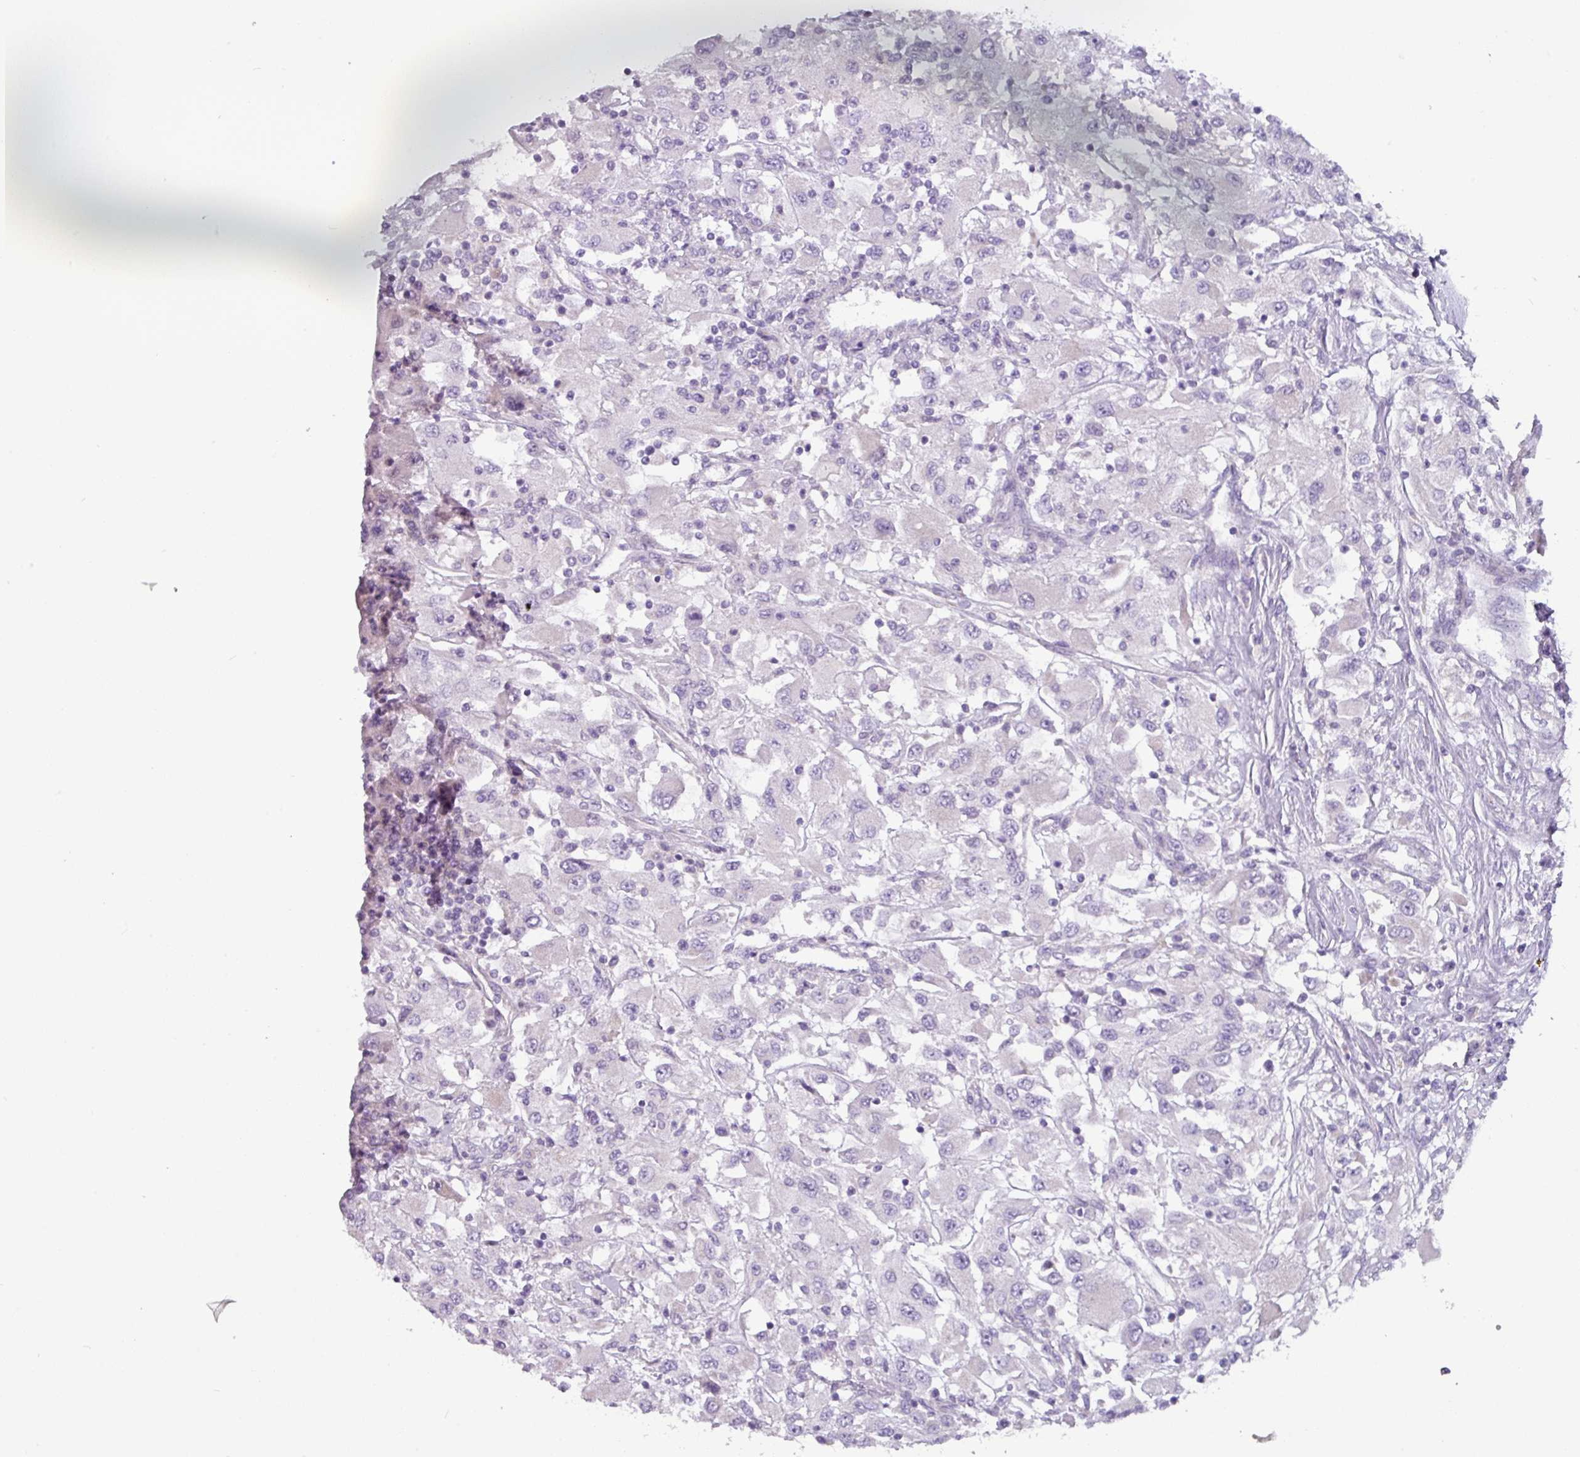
{"staining": {"intensity": "negative", "quantity": "none", "location": "none"}, "tissue": "renal cancer", "cell_type": "Tumor cells", "image_type": "cancer", "snomed": [{"axis": "morphology", "description": "Adenocarcinoma, NOS"}, {"axis": "topography", "description": "Kidney"}], "caption": "Tumor cells show no significant protein staining in renal cancer. Brightfield microscopy of immunohistochemistry stained with DAB (brown) and hematoxylin (blue), captured at high magnification.", "gene": "RGS16", "patient": {"sex": "female", "age": 67}}